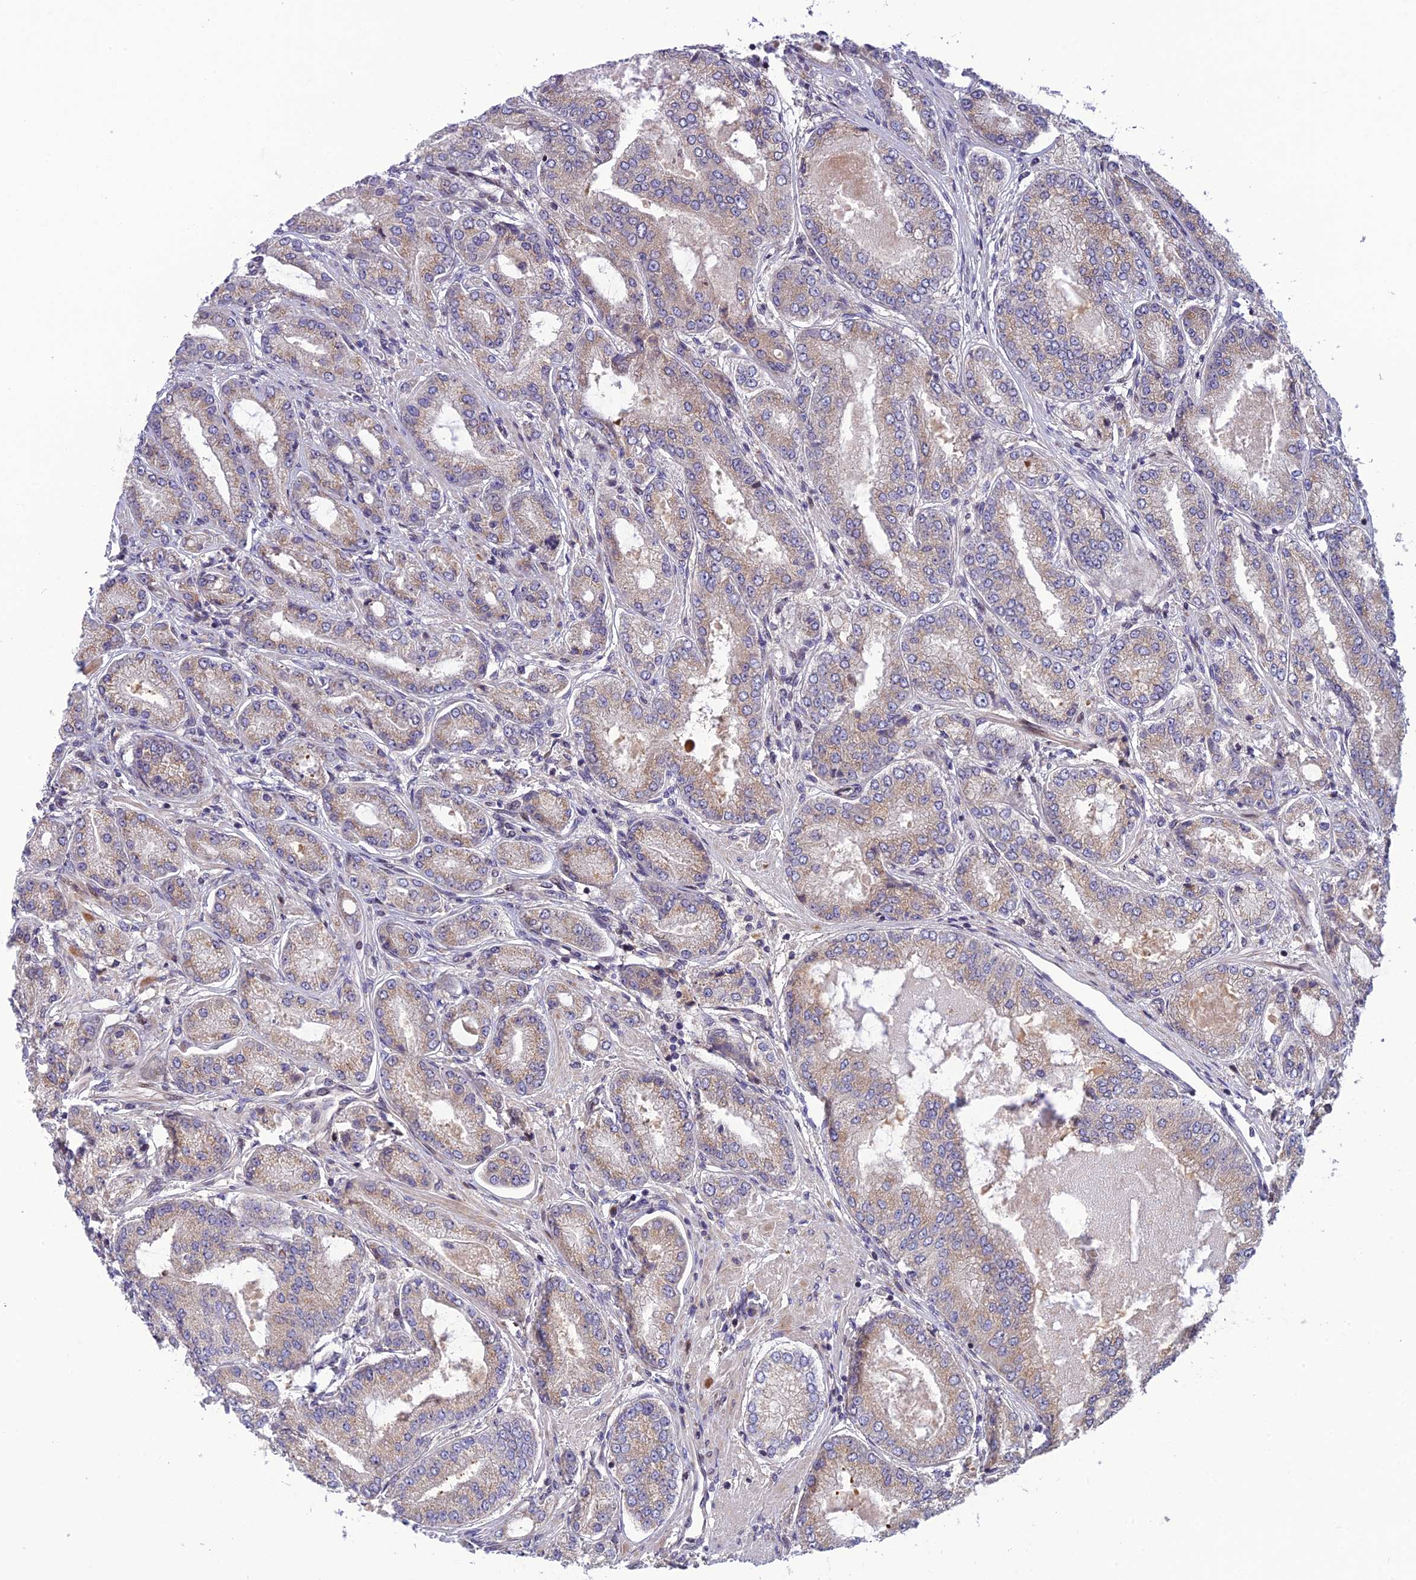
{"staining": {"intensity": "weak", "quantity": "25%-75%", "location": "cytoplasmic/membranous"}, "tissue": "prostate cancer", "cell_type": "Tumor cells", "image_type": "cancer", "snomed": [{"axis": "morphology", "description": "Adenocarcinoma, High grade"}, {"axis": "topography", "description": "Prostate"}], "caption": "A low amount of weak cytoplasmic/membranous expression is identified in approximately 25%-75% of tumor cells in prostate cancer tissue.", "gene": "SMIM7", "patient": {"sex": "male", "age": 71}}